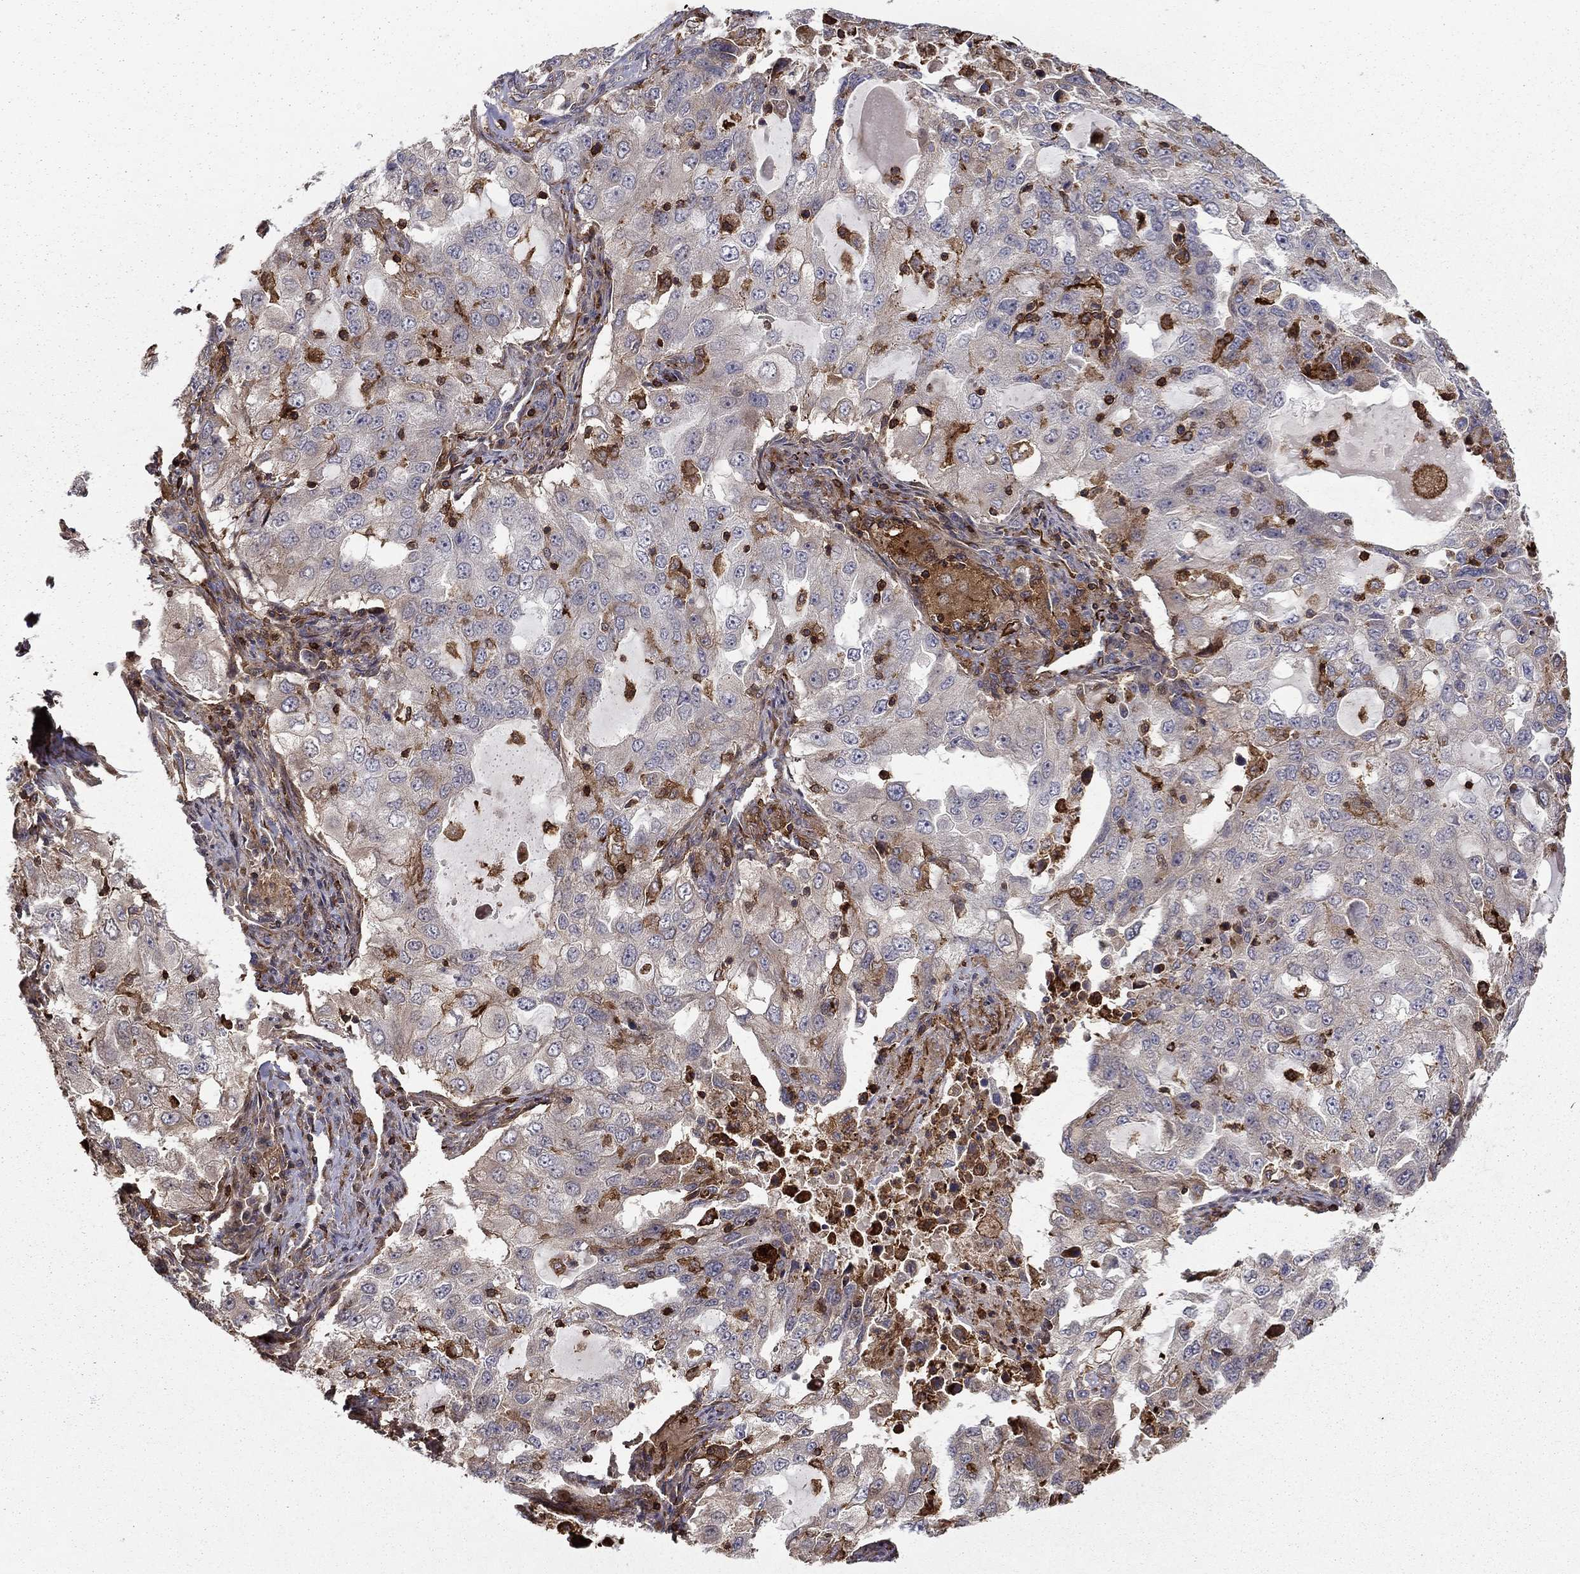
{"staining": {"intensity": "moderate", "quantity": "<25%", "location": "cytoplasmic/membranous"}, "tissue": "lung cancer", "cell_type": "Tumor cells", "image_type": "cancer", "snomed": [{"axis": "morphology", "description": "Adenocarcinoma, NOS"}, {"axis": "topography", "description": "Lung"}], "caption": "Immunohistochemistry of lung cancer (adenocarcinoma) shows low levels of moderate cytoplasmic/membranous positivity in approximately <25% of tumor cells.", "gene": "ADM", "patient": {"sex": "female", "age": 61}}